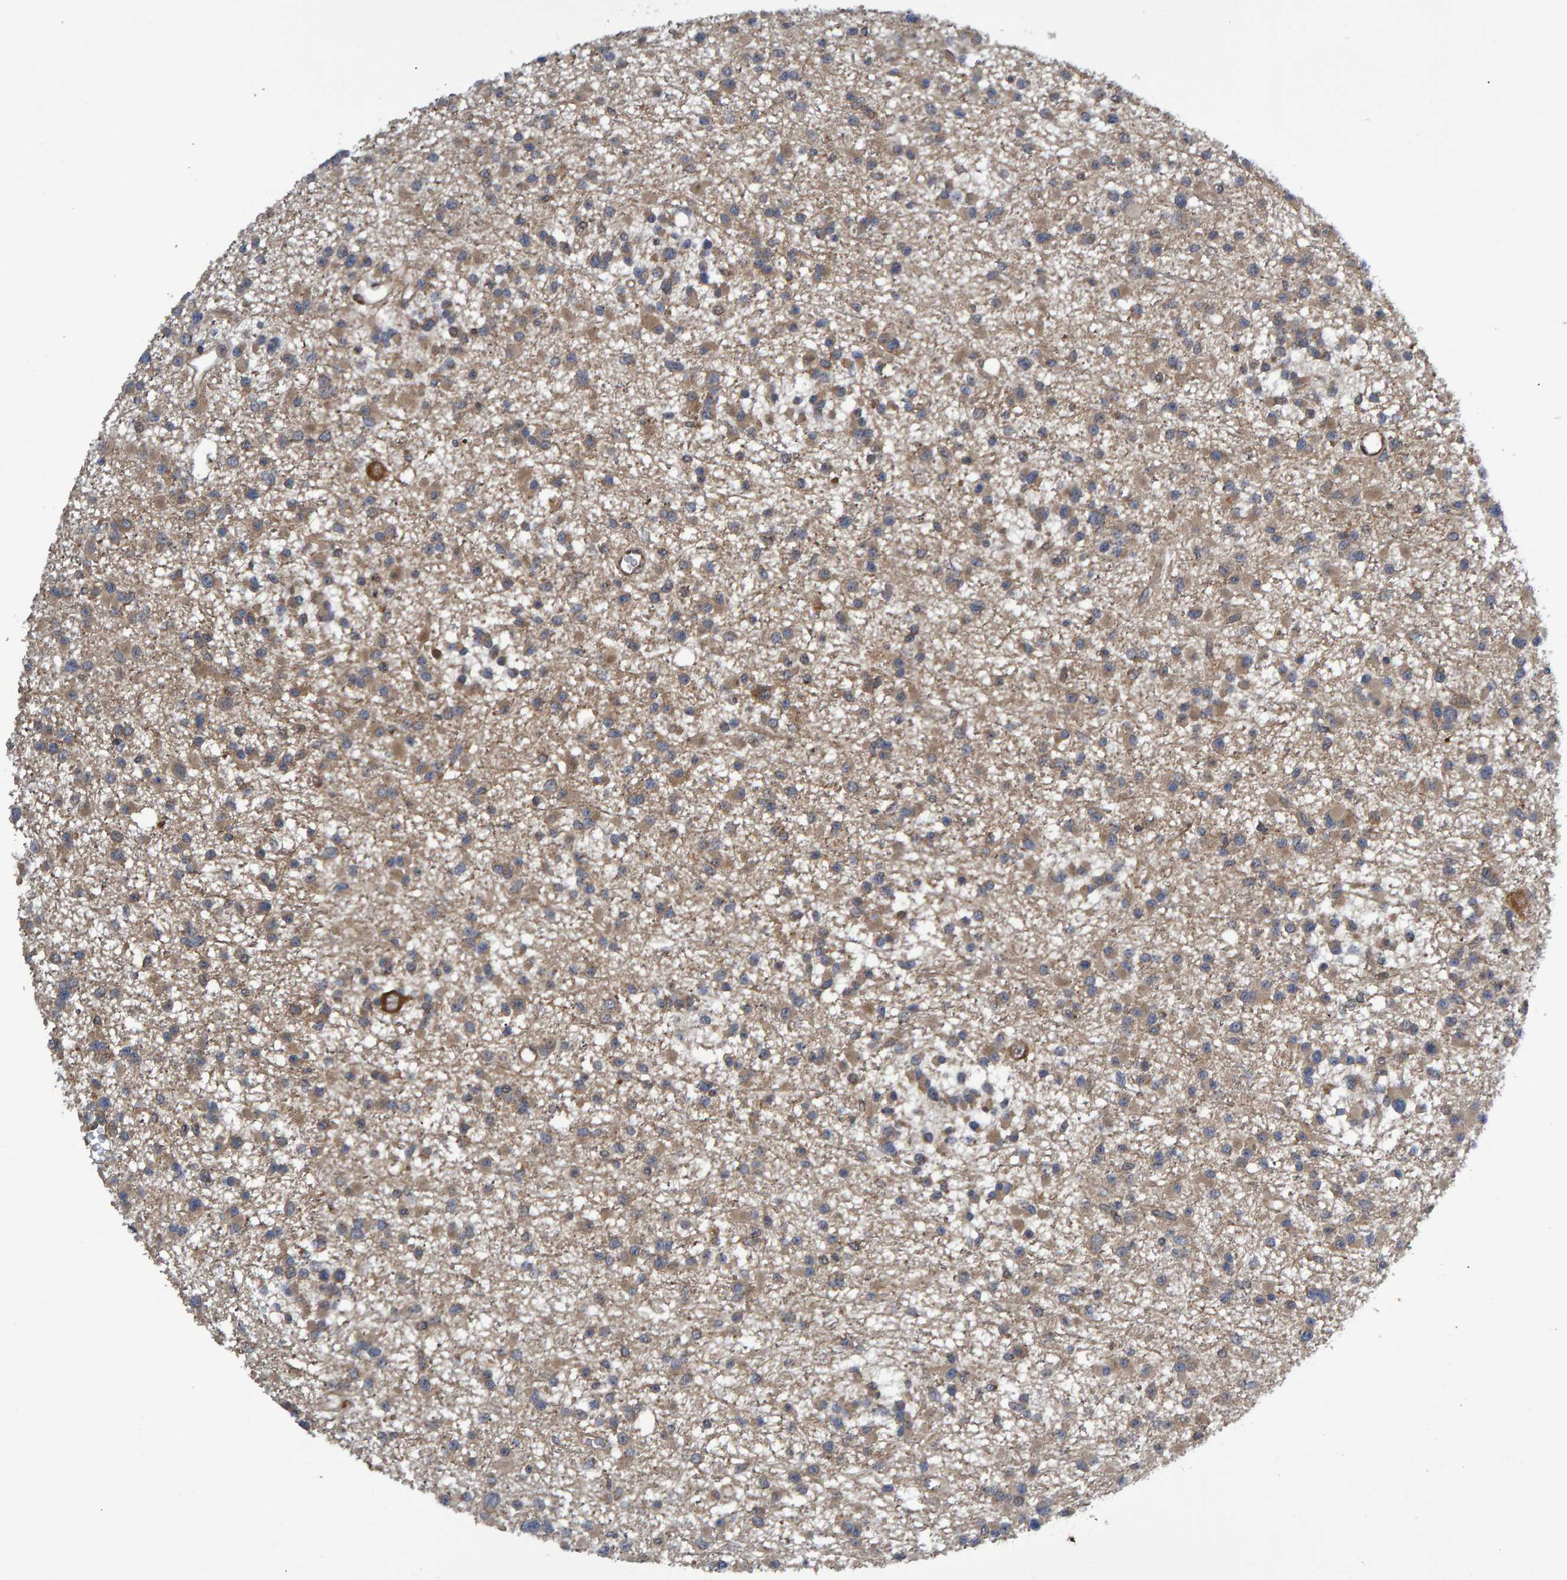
{"staining": {"intensity": "weak", "quantity": ">75%", "location": "cytoplasmic/membranous"}, "tissue": "glioma", "cell_type": "Tumor cells", "image_type": "cancer", "snomed": [{"axis": "morphology", "description": "Glioma, malignant, Low grade"}, {"axis": "topography", "description": "Brain"}], "caption": "The immunohistochemical stain shows weak cytoplasmic/membranous expression in tumor cells of malignant glioma (low-grade) tissue.", "gene": "ATP6V1H", "patient": {"sex": "female", "age": 22}}